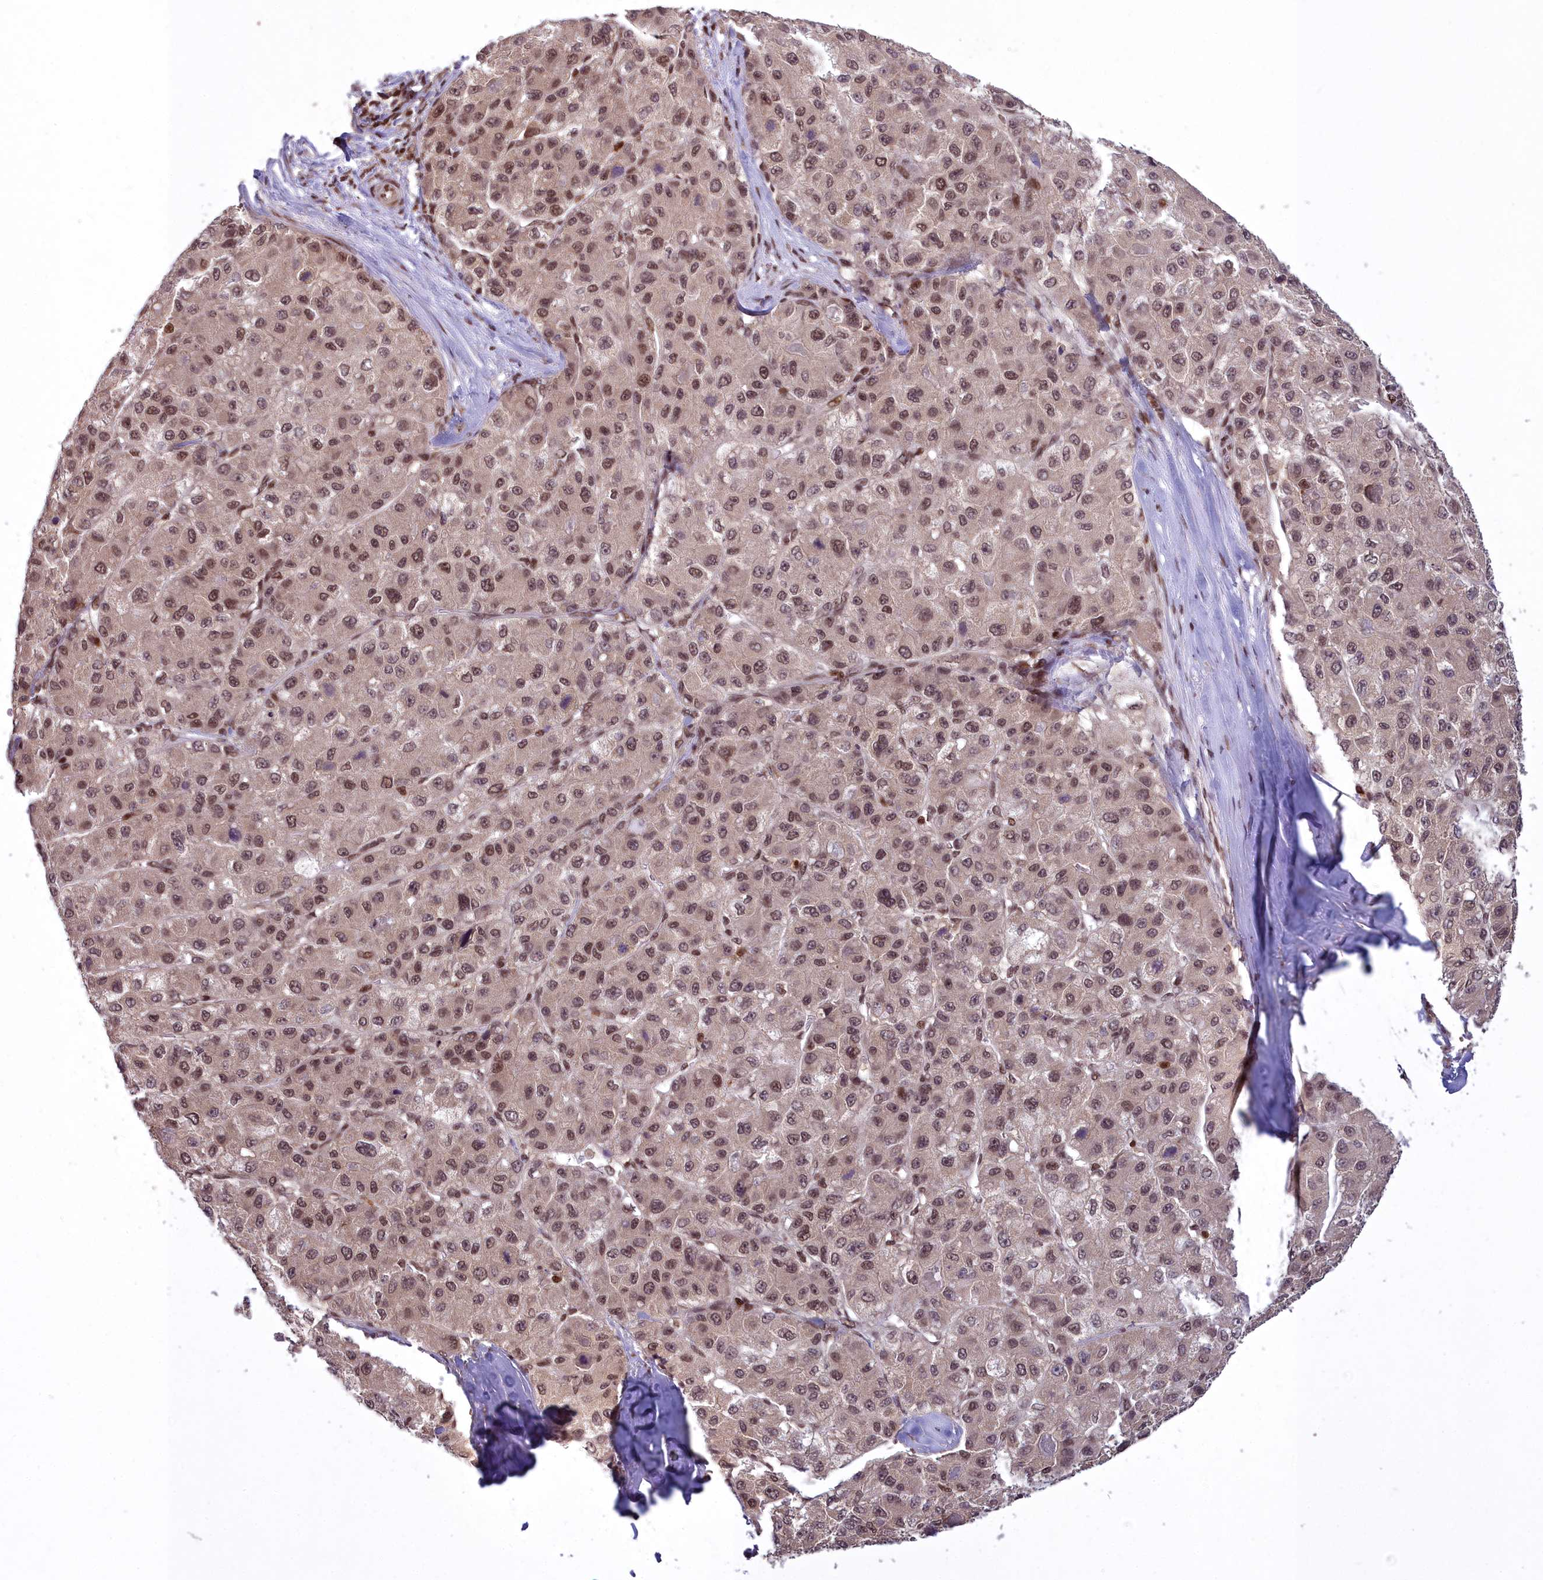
{"staining": {"intensity": "moderate", "quantity": ">75%", "location": "nuclear"}, "tissue": "liver cancer", "cell_type": "Tumor cells", "image_type": "cancer", "snomed": [{"axis": "morphology", "description": "Carcinoma, Hepatocellular, NOS"}, {"axis": "topography", "description": "Liver"}], "caption": "Immunohistochemical staining of liver hepatocellular carcinoma demonstrates medium levels of moderate nuclear protein expression in approximately >75% of tumor cells.", "gene": "GMEB1", "patient": {"sex": "male", "age": 80}}